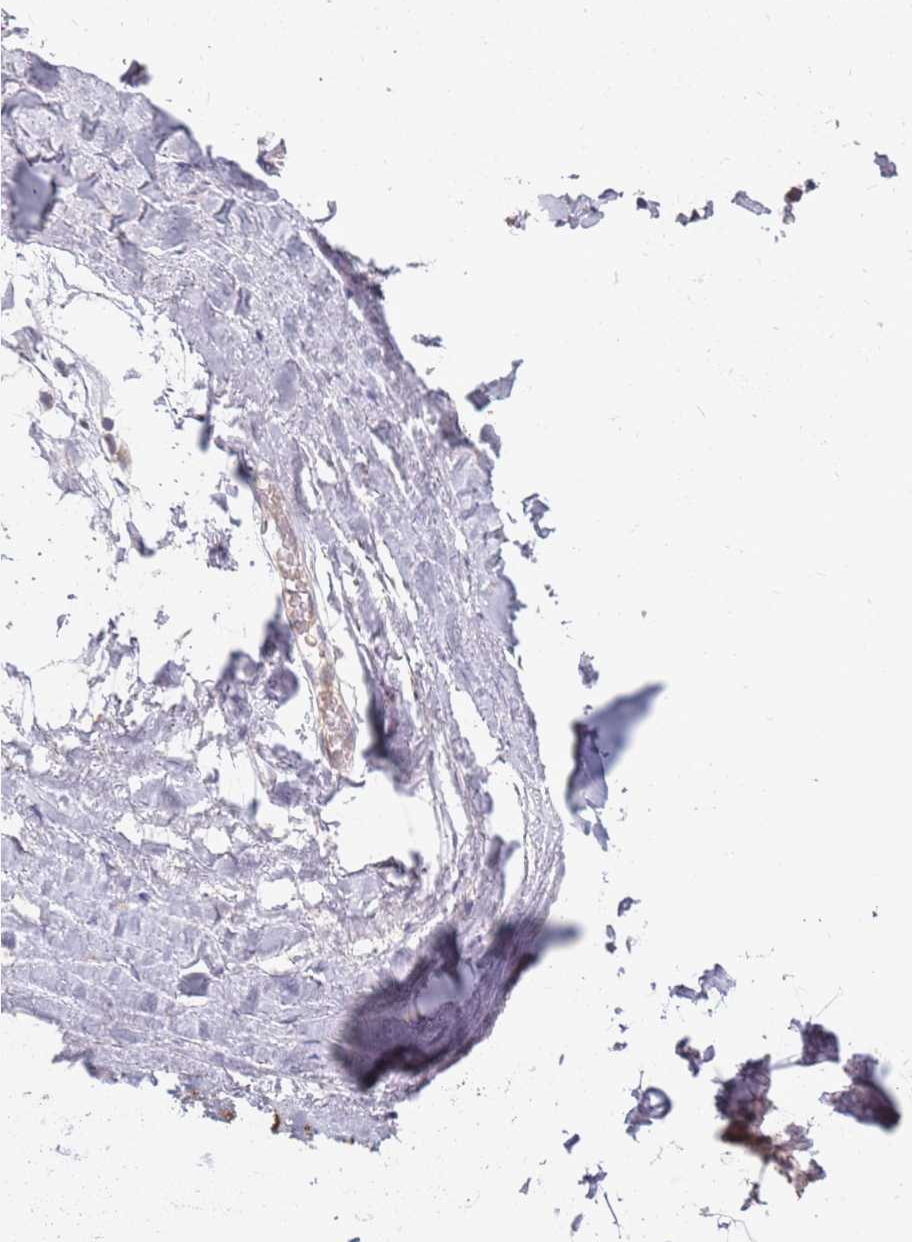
{"staining": {"intensity": "negative", "quantity": "none", "location": "none"}, "tissue": "adipose tissue", "cell_type": "Adipocytes", "image_type": "normal", "snomed": [{"axis": "morphology", "description": "Normal tissue, NOS"}, {"axis": "topography", "description": "Lymph node"}, {"axis": "topography", "description": "Bronchus"}], "caption": "Adipocytes are negative for brown protein staining in unremarkable adipose tissue. Brightfield microscopy of immunohistochemistry (IHC) stained with DAB (3,3'-diaminobenzidine) (brown) and hematoxylin (blue), captured at high magnification.", "gene": "PLD6", "patient": {"sex": "male", "age": 63}}